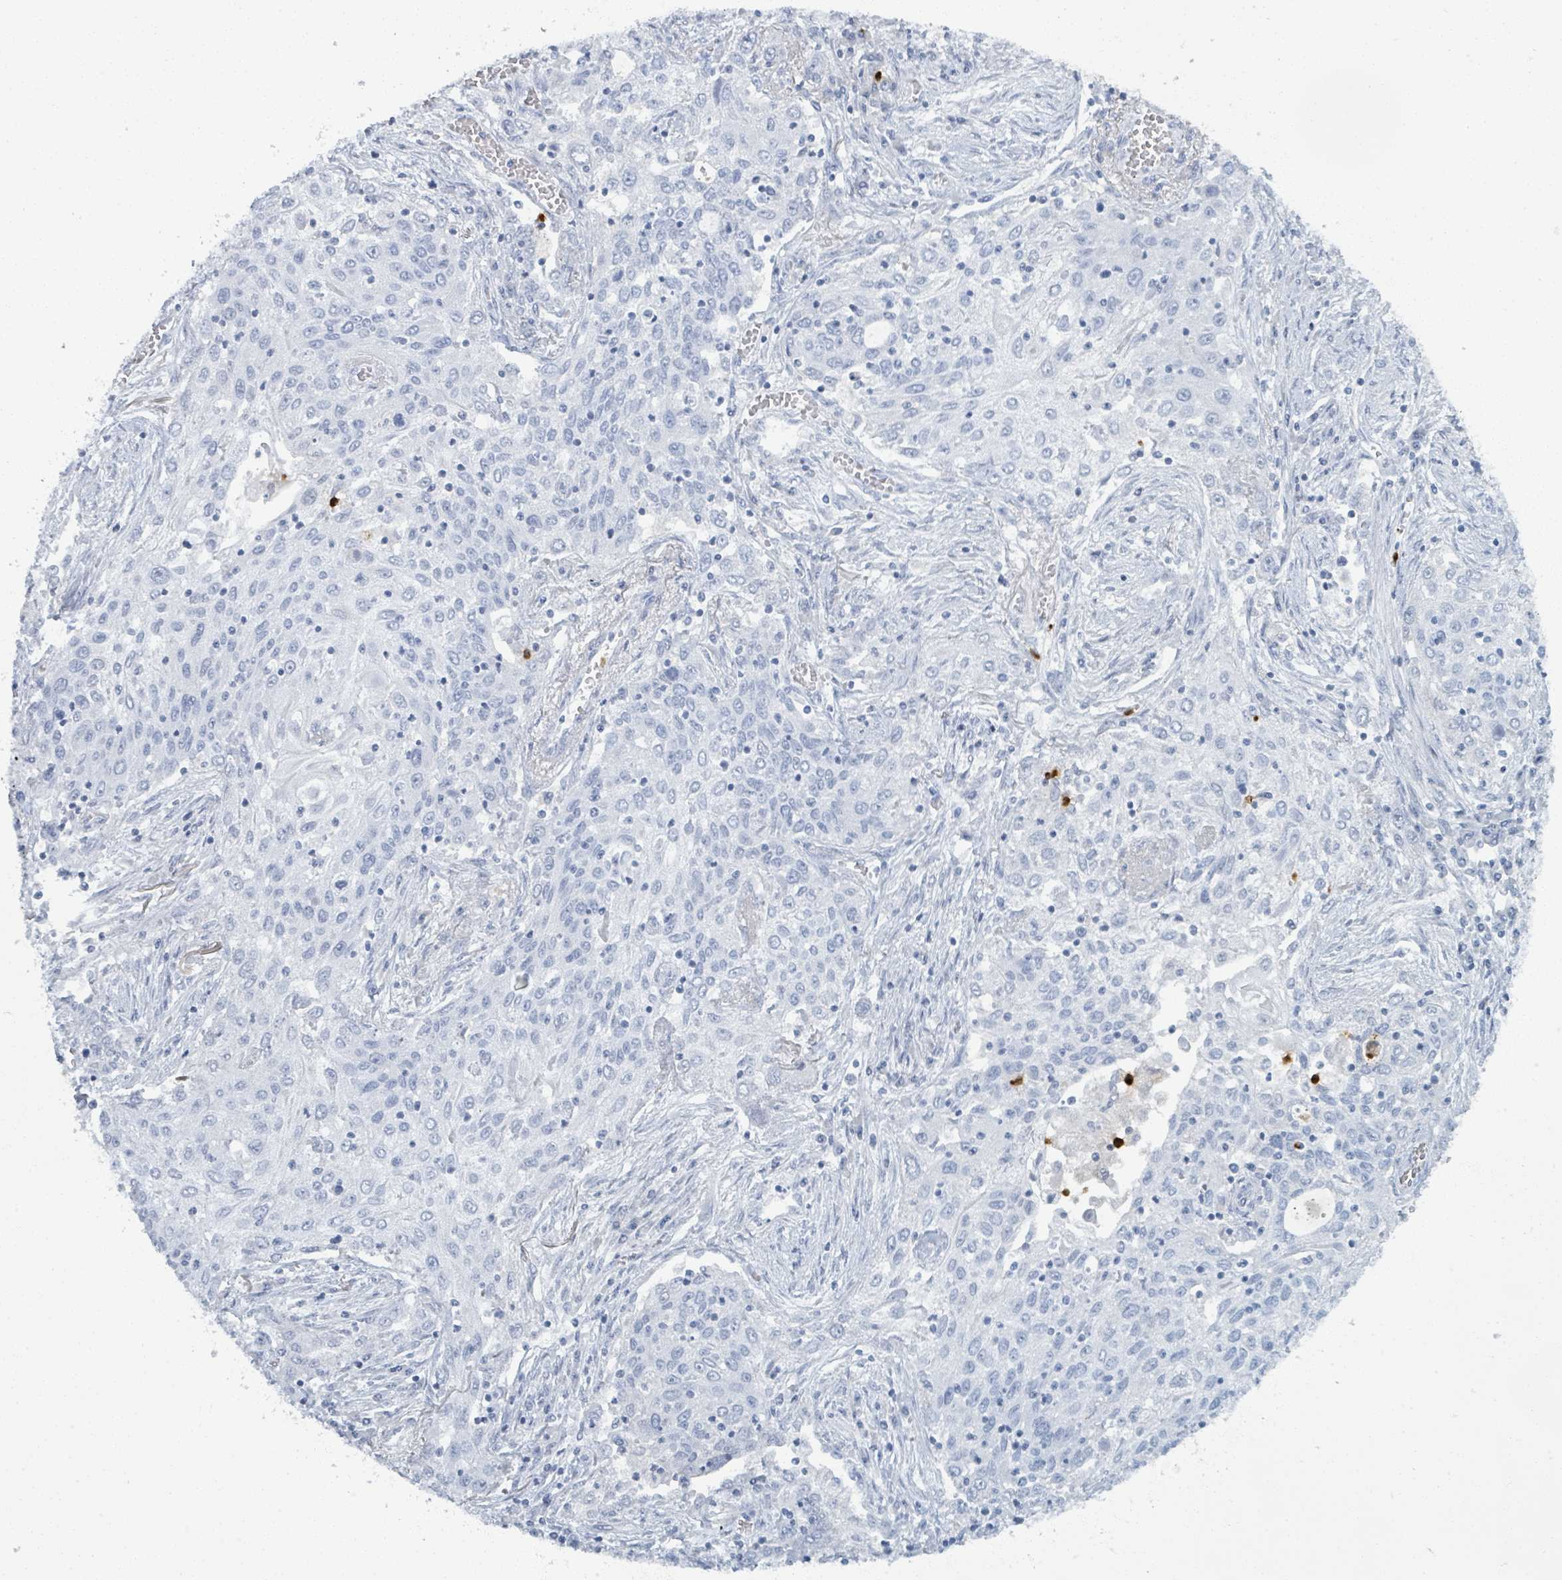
{"staining": {"intensity": "negative", "quantity": "none", "location": "none"}, "tissue": "lung cancer", "cell_type": "Tumor cells", "image_type": "cancer", "snomed": [{"axis": "morphology", "description": "Squamous cell carcinoma, NOS"}, {"axis": "topography", "description": "Lung"}], "caption": "Immunohistochemical staining of human lung squamous cell carcinoma displays no significant expression in tumor cells. (Stains: DAB IHC with hematoxylin counter stain, Microscopy: brightfield microscopy at high magnification).", "gene": "DEFA4", "patient": {"sex": "female", "age": 69}}